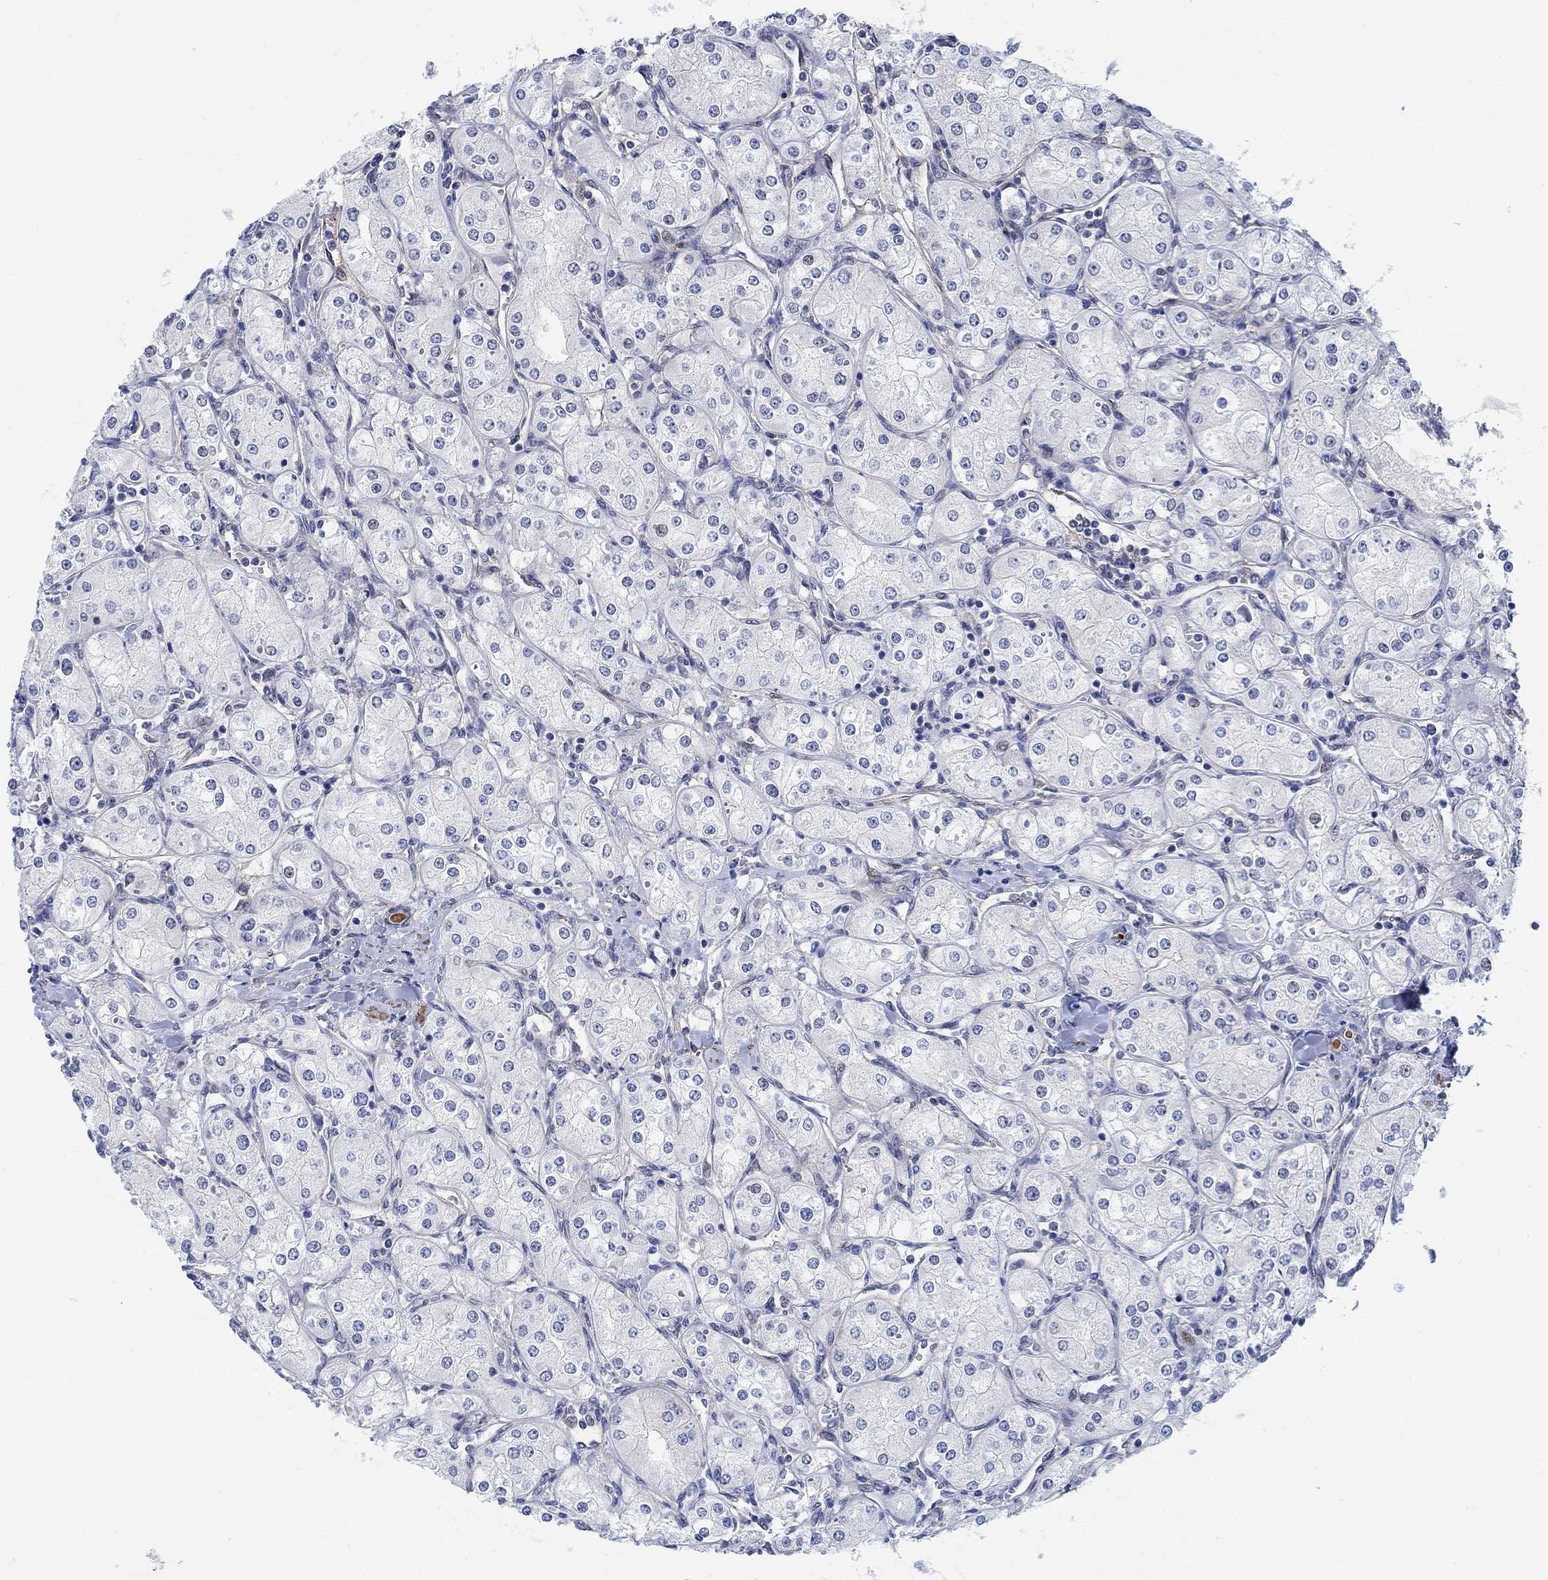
{"staining": {"intensity": "negative", "quantity": "none", "location": "none"}, "tissue": "renal cancer", "cell_type": "Tumor cells", "image_type": "cancer", "snomed": [{"axis": "morphology", "description": "Adenocarcinoma, NOS"}, {"axis": "topography", "description": "Kidney"}], "caption": "Tumor cells show no significant protein expression in renal cancer (adenocarcinoma).", "gene": "KCNH8", "patient": {"sex": "male", "age": 77}}